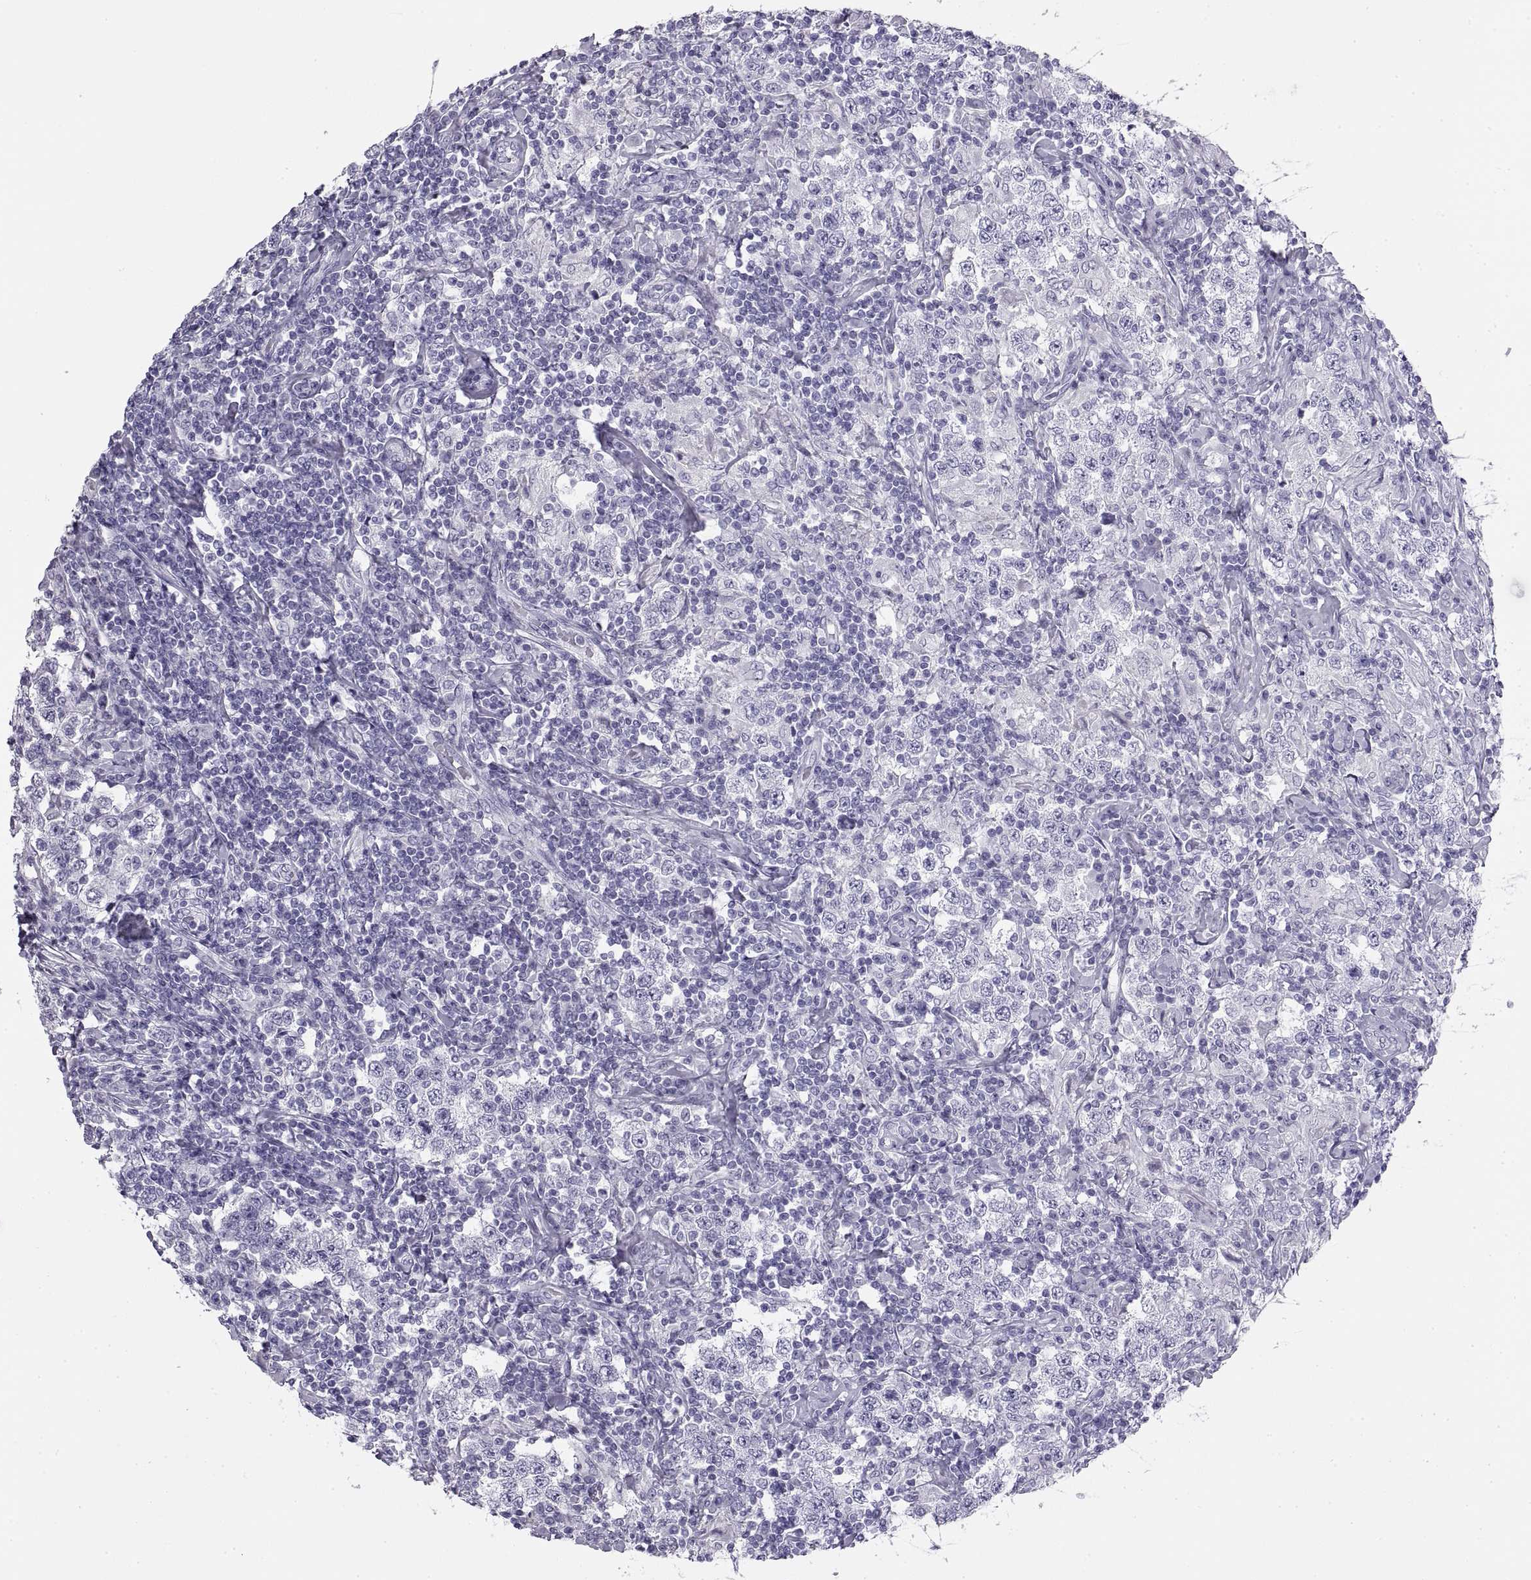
{"staining": {"intensity": "negative", "quantity": "none", "location": "none"}, "tissue": "testis cancer", "cell_type": "Tumor cells", "image_type": "cancer", "snomed": [{"axis": "morphology", "description": "Seminoma, NOS"}, {"axis": "morphology", "description": "Carcinoma, Embryonal, NOS"}, {"axis": "topography", "description": "Testis"}], "caption": "IHC of seminoma (testis) displays no staining in tumor cells.", "gene": "RLBP1", "patient": {"sex": "male", "age": 41}}